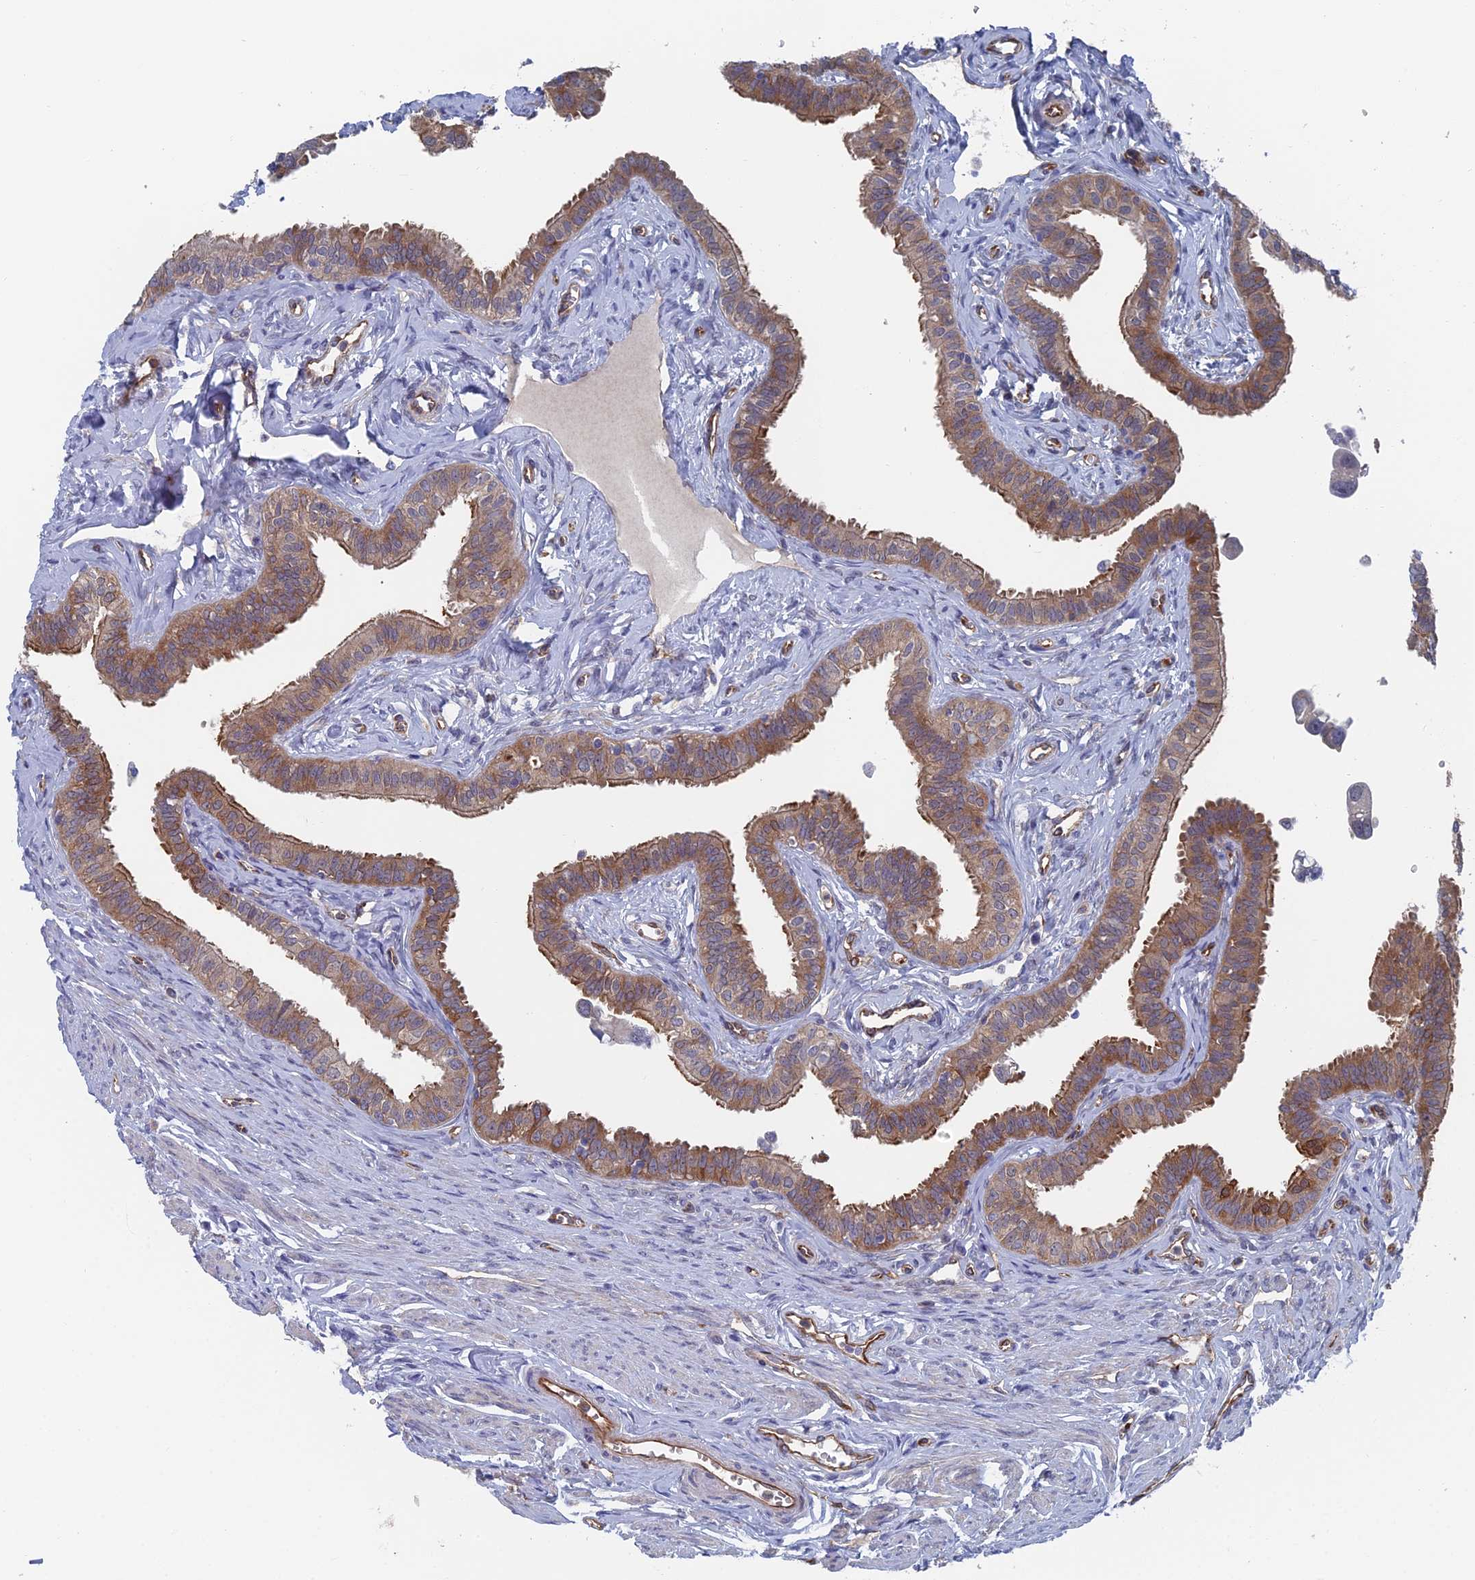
{"staining": {"intensity": "moderate", "quantity": ">75%", "location": "cytoplasmic/membranous"}, "tissue": "fallopian tube", "cell_type": "Glandular cells", "image_type": "normal", "snomed": [{"axis": "morphology", "description": "Normal tissue, NOS"}, {"axis": "morphology", "description": "Carcinoma, NOS"}, {"axis": "topography", "description": "Fallopian tube"}, {"axis": "topography", "description": "Ovary"}], "caption": "Protein staining of unremarkable fallopian tube demonstrates moderate cytoplasmic/membranous positivity in approximately >75% of glandular cells.", "gene": "ARAP3", "patient": {"sex": "female", "age": 59}}